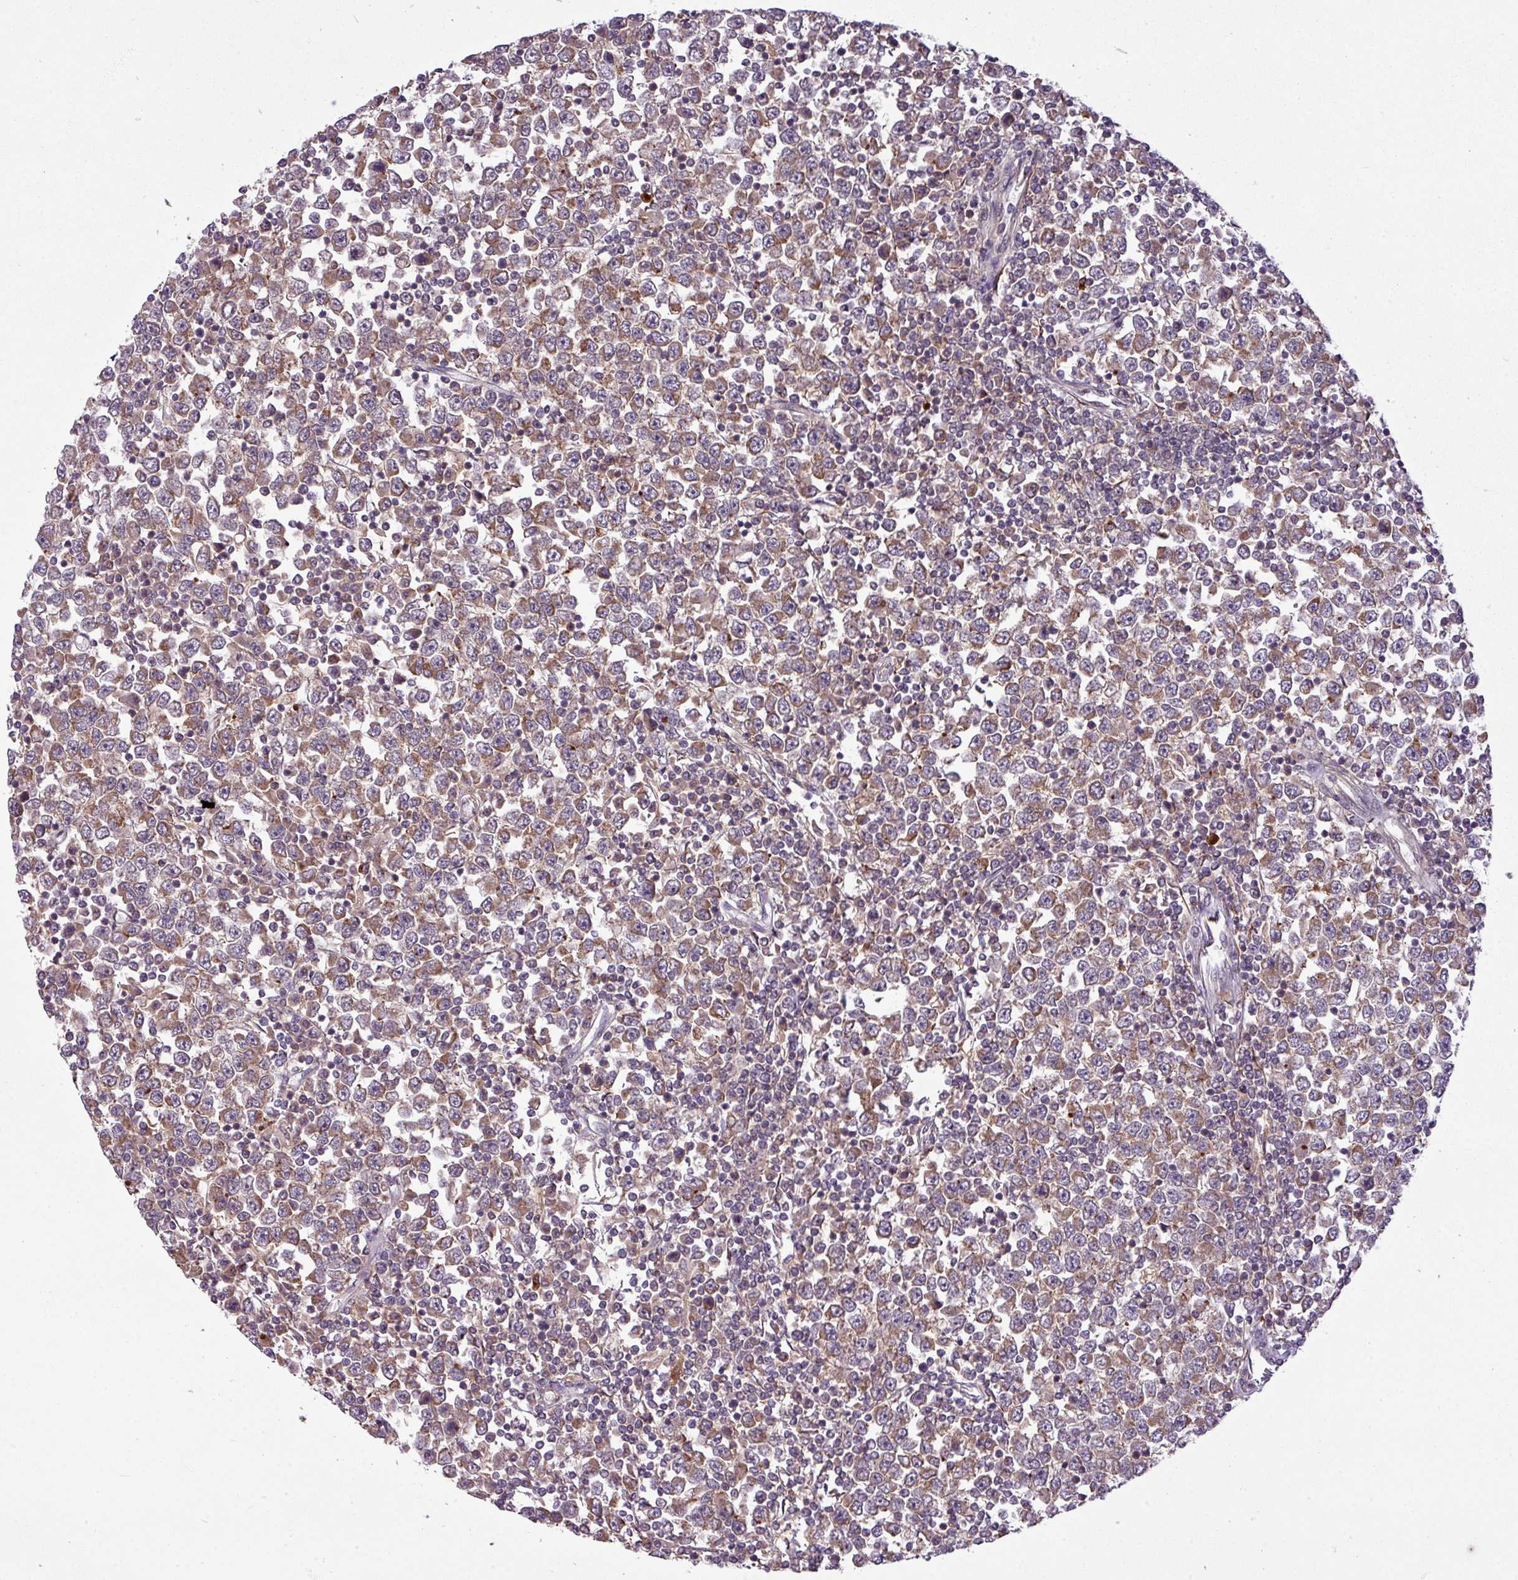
{"staining": {"intensity": "moderate", "quantity": ">75%", "location": "cytoplasmic/membranous"}, "tissue": "testis cancer", "cell_type": "Tumor cells", "image_type": "cancer", "snomed": [{"axis": "morphology", "description": "Seminoma, NOS"}, {"axis": "topography", "description": "Testis"}], "caption": "Testis seminoma was stained to show a protein in brown. There is medium levels of moderate cytoplasmic/membranous expression in approximately >75% of tumor cells.", "gene": "PAPLN", "patient": {"sex": "male", "age": 65}}